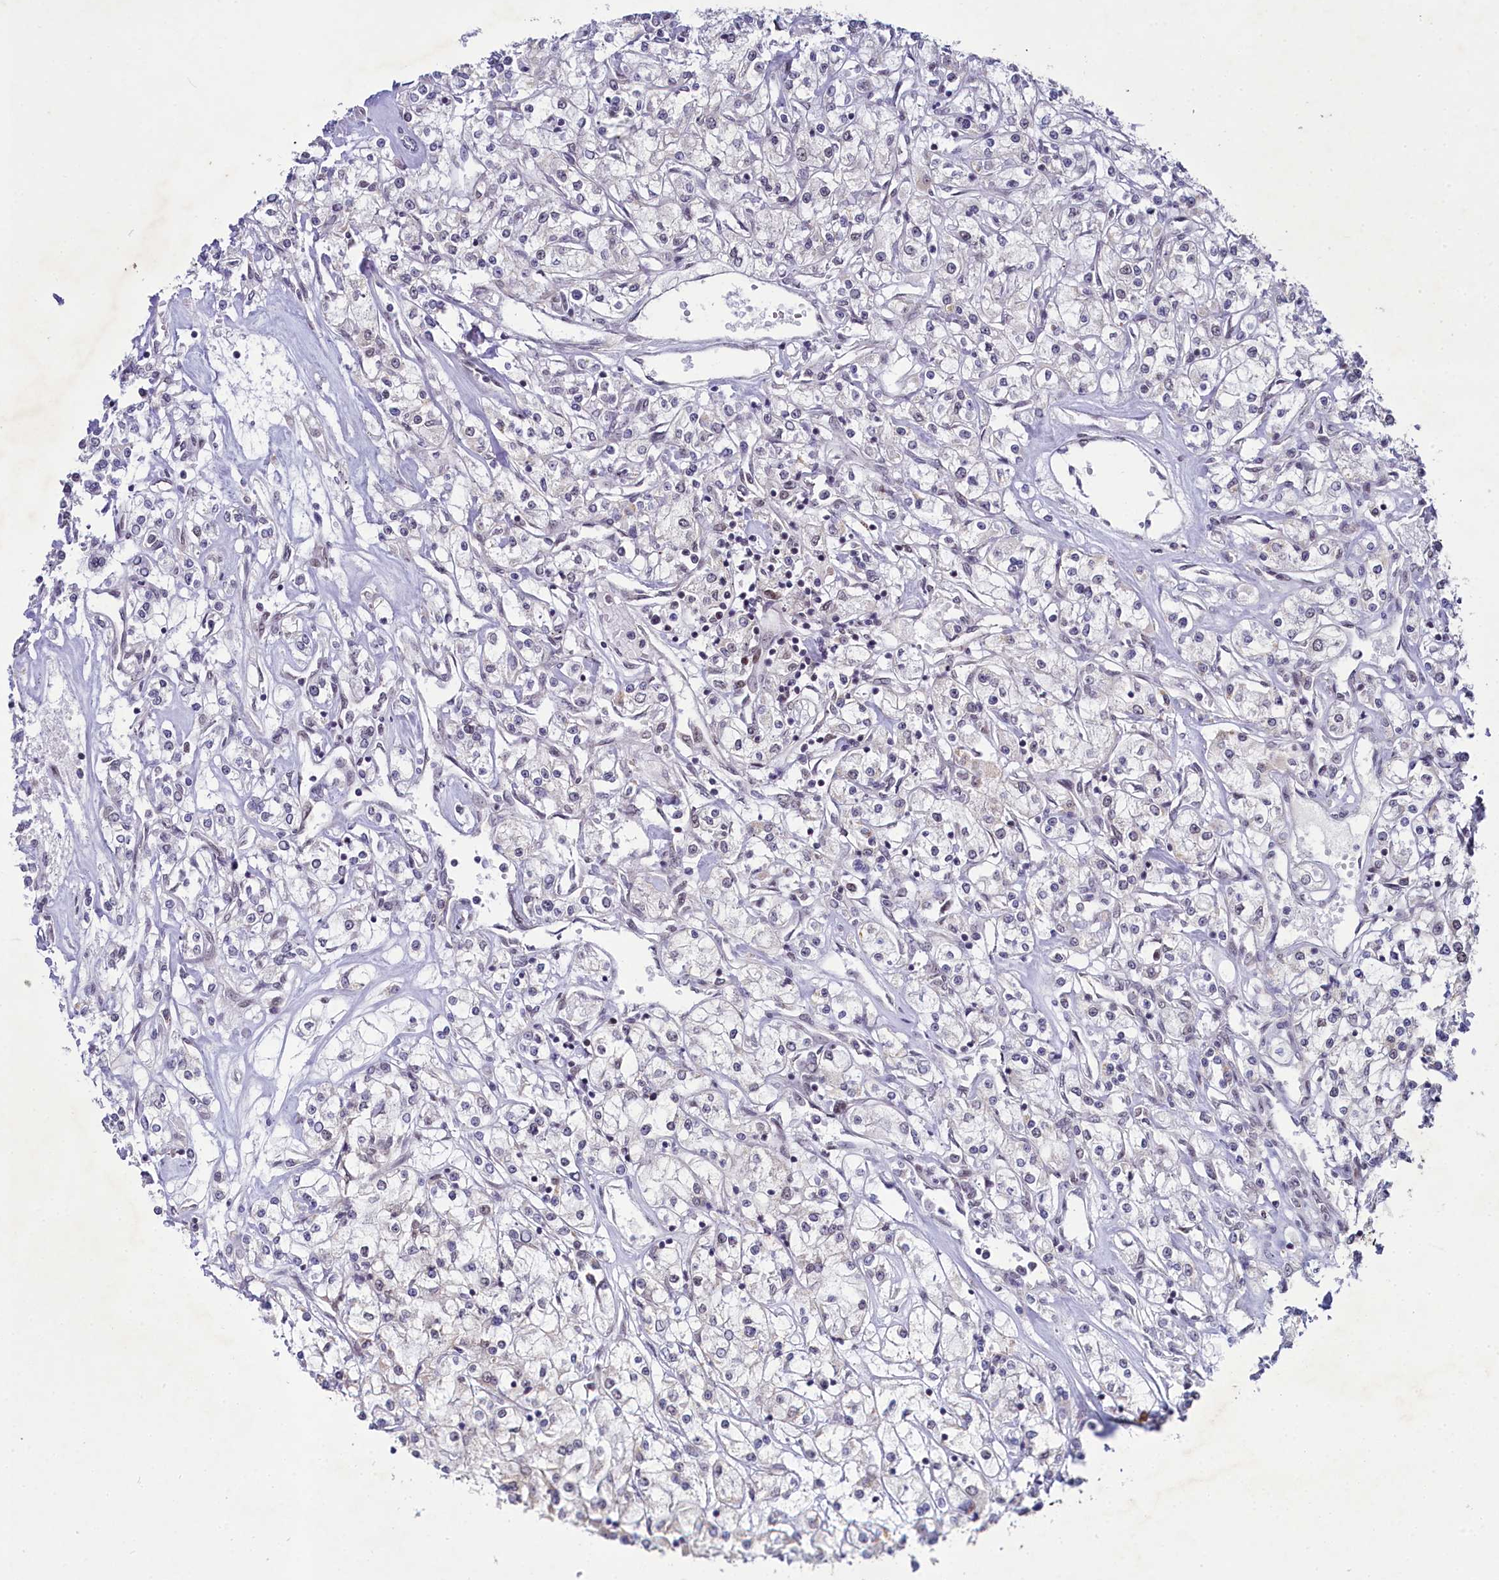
{"staining": {"intensity": "negative", "quantity": "none", "location": "none"}, "tissue": "renal cancer", "cell_type": "Tumor cells", "image_type": "cancer", "snomed": [{"axis": "morphology", "description": "Adenocarcinoma, NOS"}, {"axis": "topography", "description": "Kidney"}], "caption": "Tumor cells show no significant expression in renal cancer.", "gene": "PPHLN1", "patient": {"sex": "female", "age": 59}}